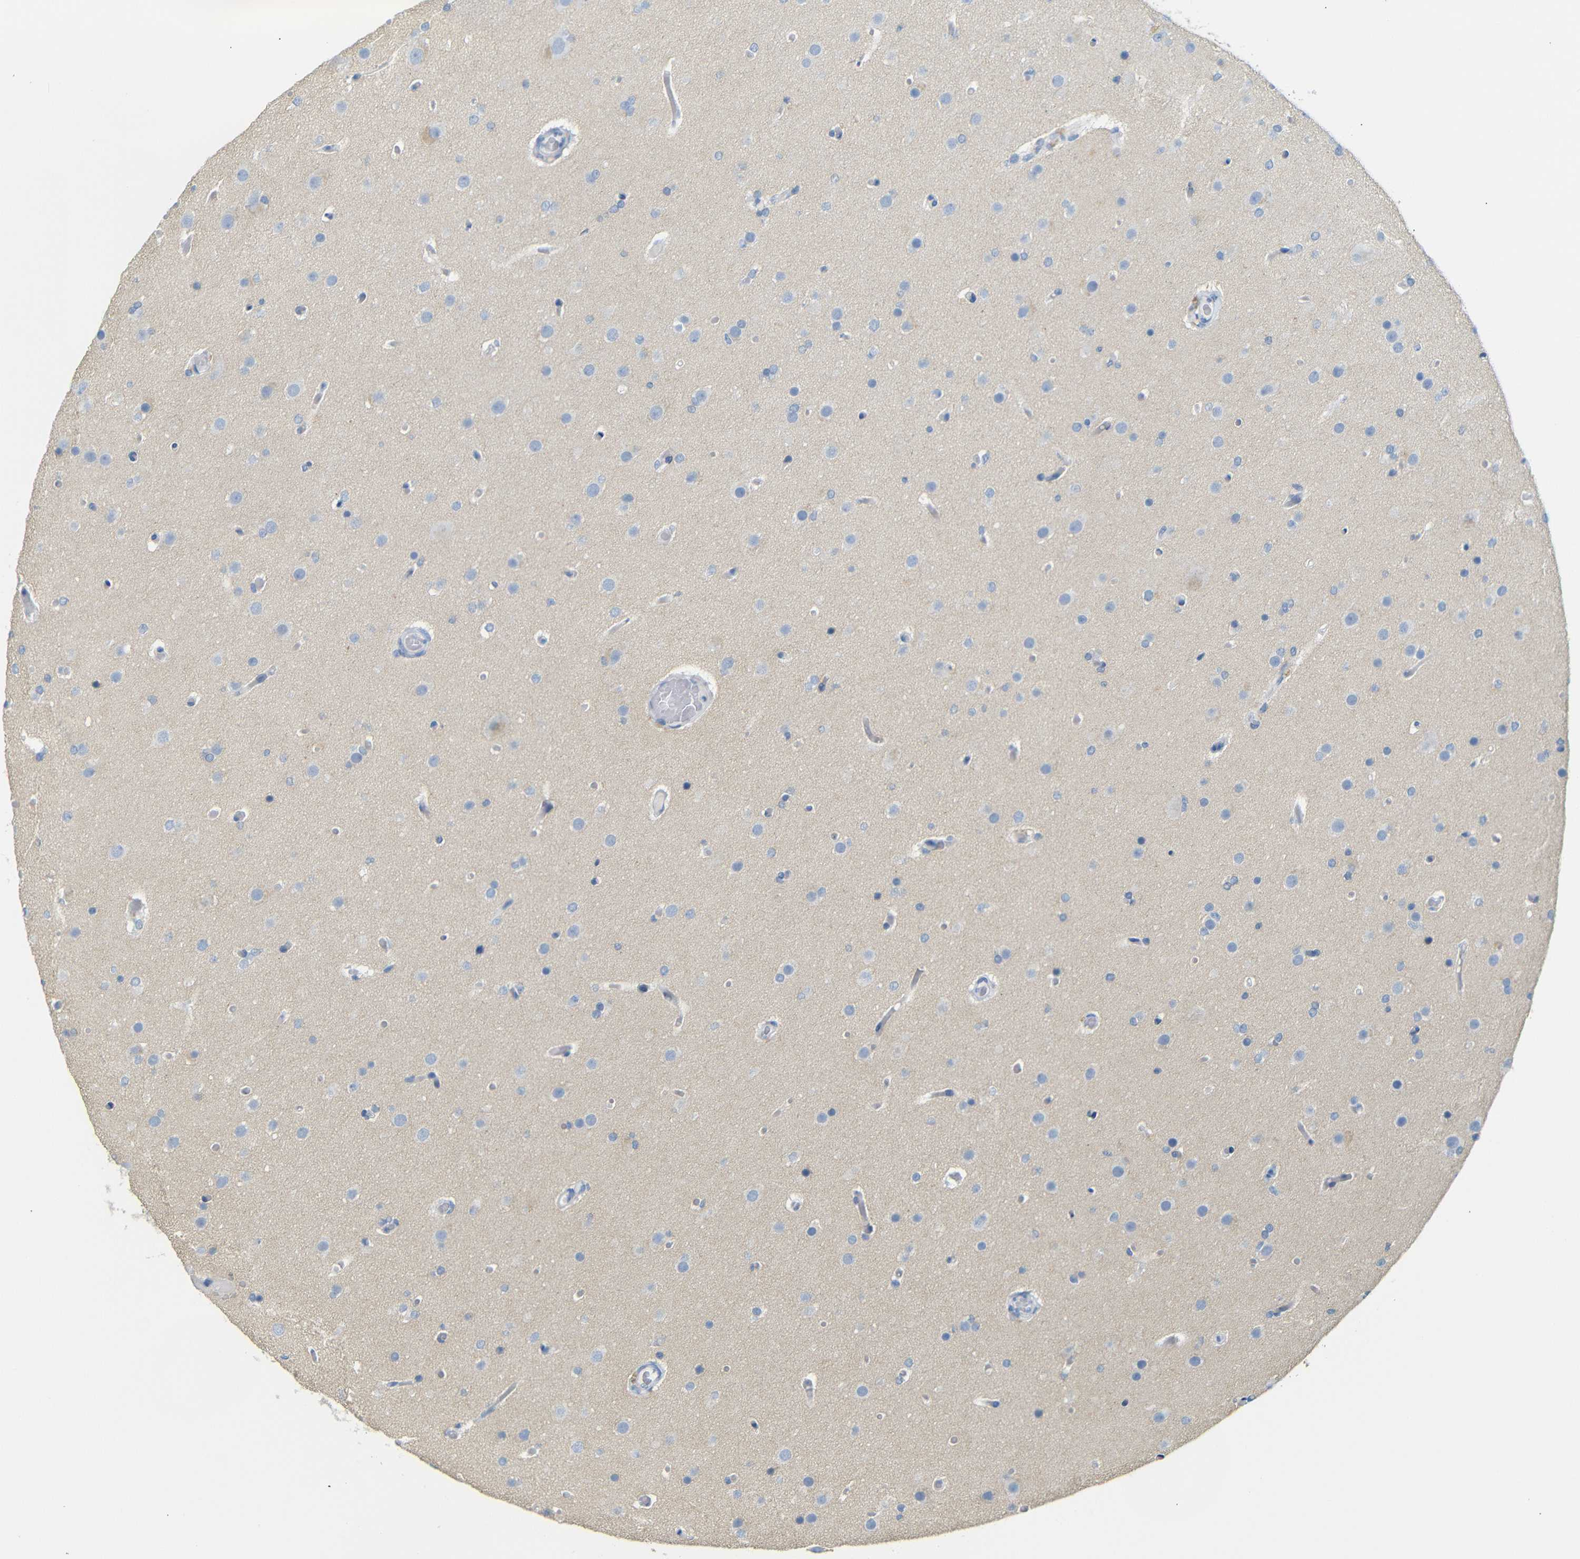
{"staining": {"intensity": "negative", "quantity": "none", "location": "none"}, "tissue": "glioma", "cell_type": "Tumor cells", "image_type": "cancer", "snomed": [{"axis": "morphology", "description": "Glioma, malignant, High grade"}, {"axis": "topography", "description": "Cerebral cortex"}], "caption": "A high-resolution histopathology image shows immunohistochemistry (IHC) staining of glioma, which shows no significant expression in tumor cells. (DAB (3,3'-diaminobenzidine) IHC, high magnification).", "gene": "FCRL1", "patient": {"sex": "female", "age": 36}}